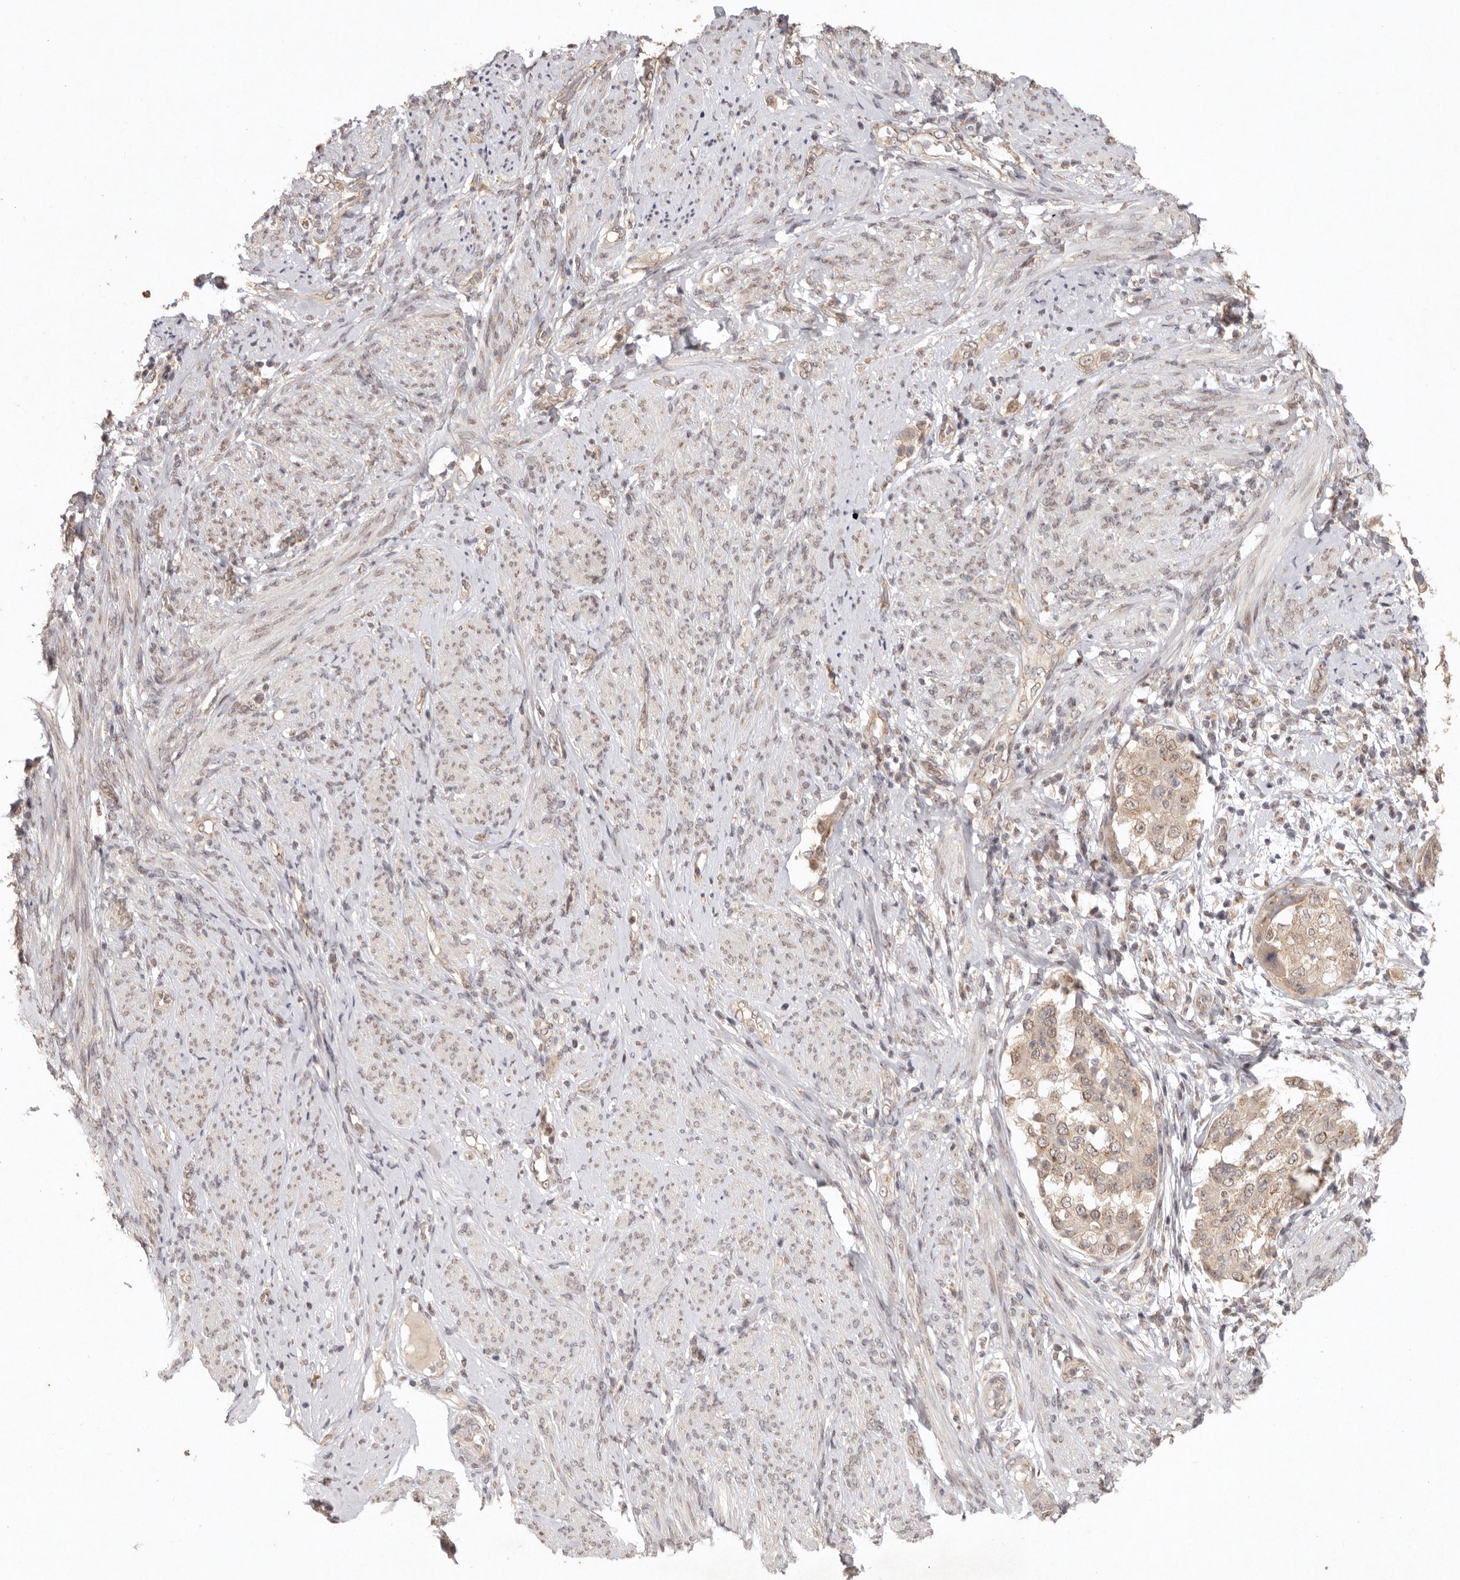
{"staining": {"intensity": "moderate", "quantity": ">75%", "location": "cytoplasmic/membranous,nuclear"}, "tissue": "endometrial cancer", "cell_type": "Tumor cells", "image_type": "cancer", "snomed": [{"axis": "morphology", "description": "Adenocarcinoma, NOS"}, {"axis": "topography", "description": "Endometrium"}], "caption": "IHC photomicrograph of adenocarcinoma (endometrial) stained for a protein (brown), which displays medium levels of moderate cytoplasmic/membranous and nuclear staining in about >75% of tumor cells.", "gene": "LRRC75A", "patient": {"sex": "female", "age": 85}}